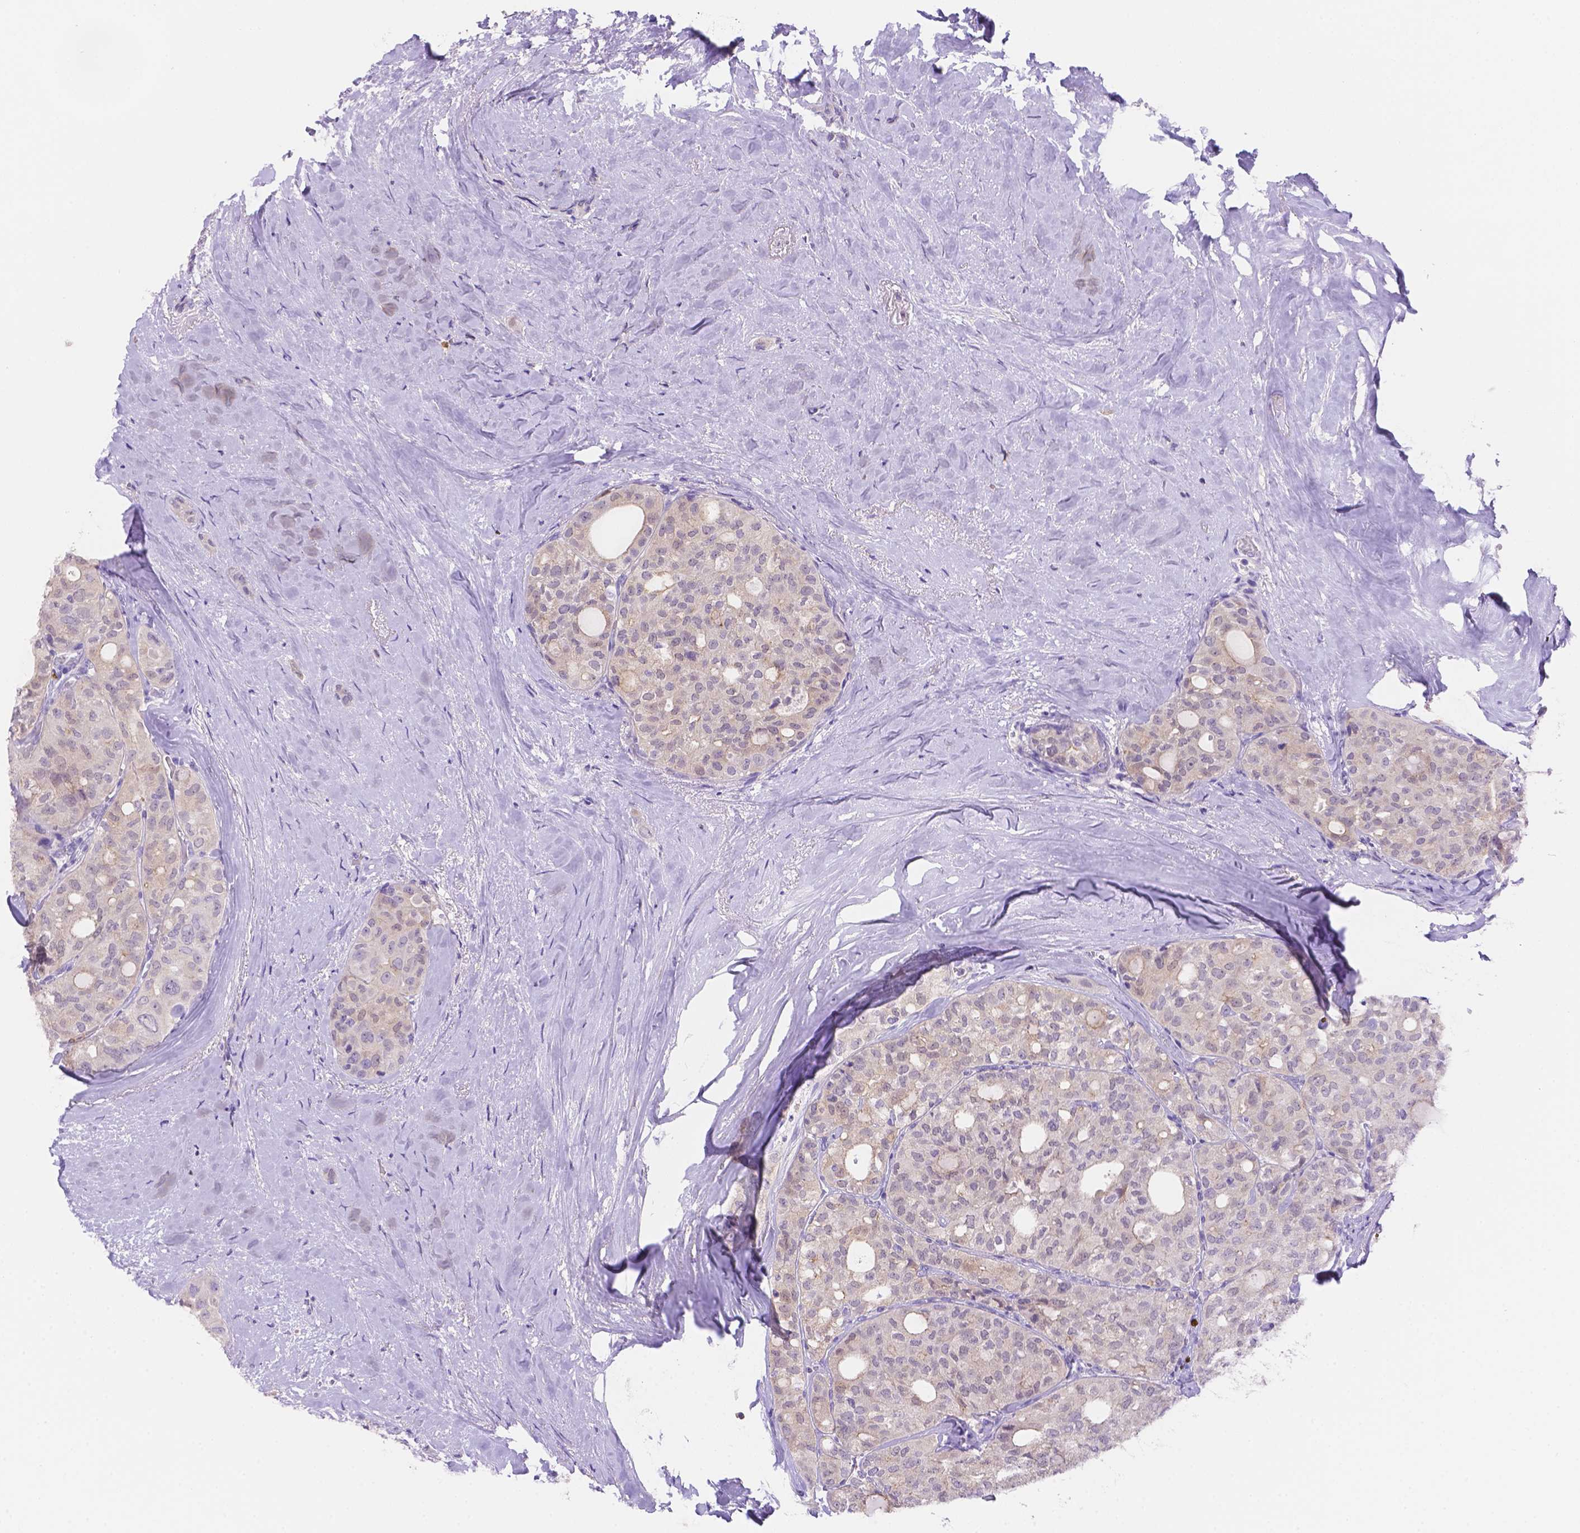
{"staining": {"intensity": "negative", "quantity": "none", "location": "none"}, "tissue": "thyroid cancer", "cell_type": "Tumor cells", "image_type": "cancer", "snomed": [{"axis": "morphology", "description": "Follicular adenoma carcinoma, NOS"}, {"axis": "topography", "description": "Thyroid gland"}], "caption": "There is no significant positivity in tumor cells of thyroid follicular adenoma carcinoma. (DAB (3,3'-diaminobenzidine) IHC with hematoxylin counter stain).", "gene": "NXPE2", "patient": {"sex": "male", "age": 75}}